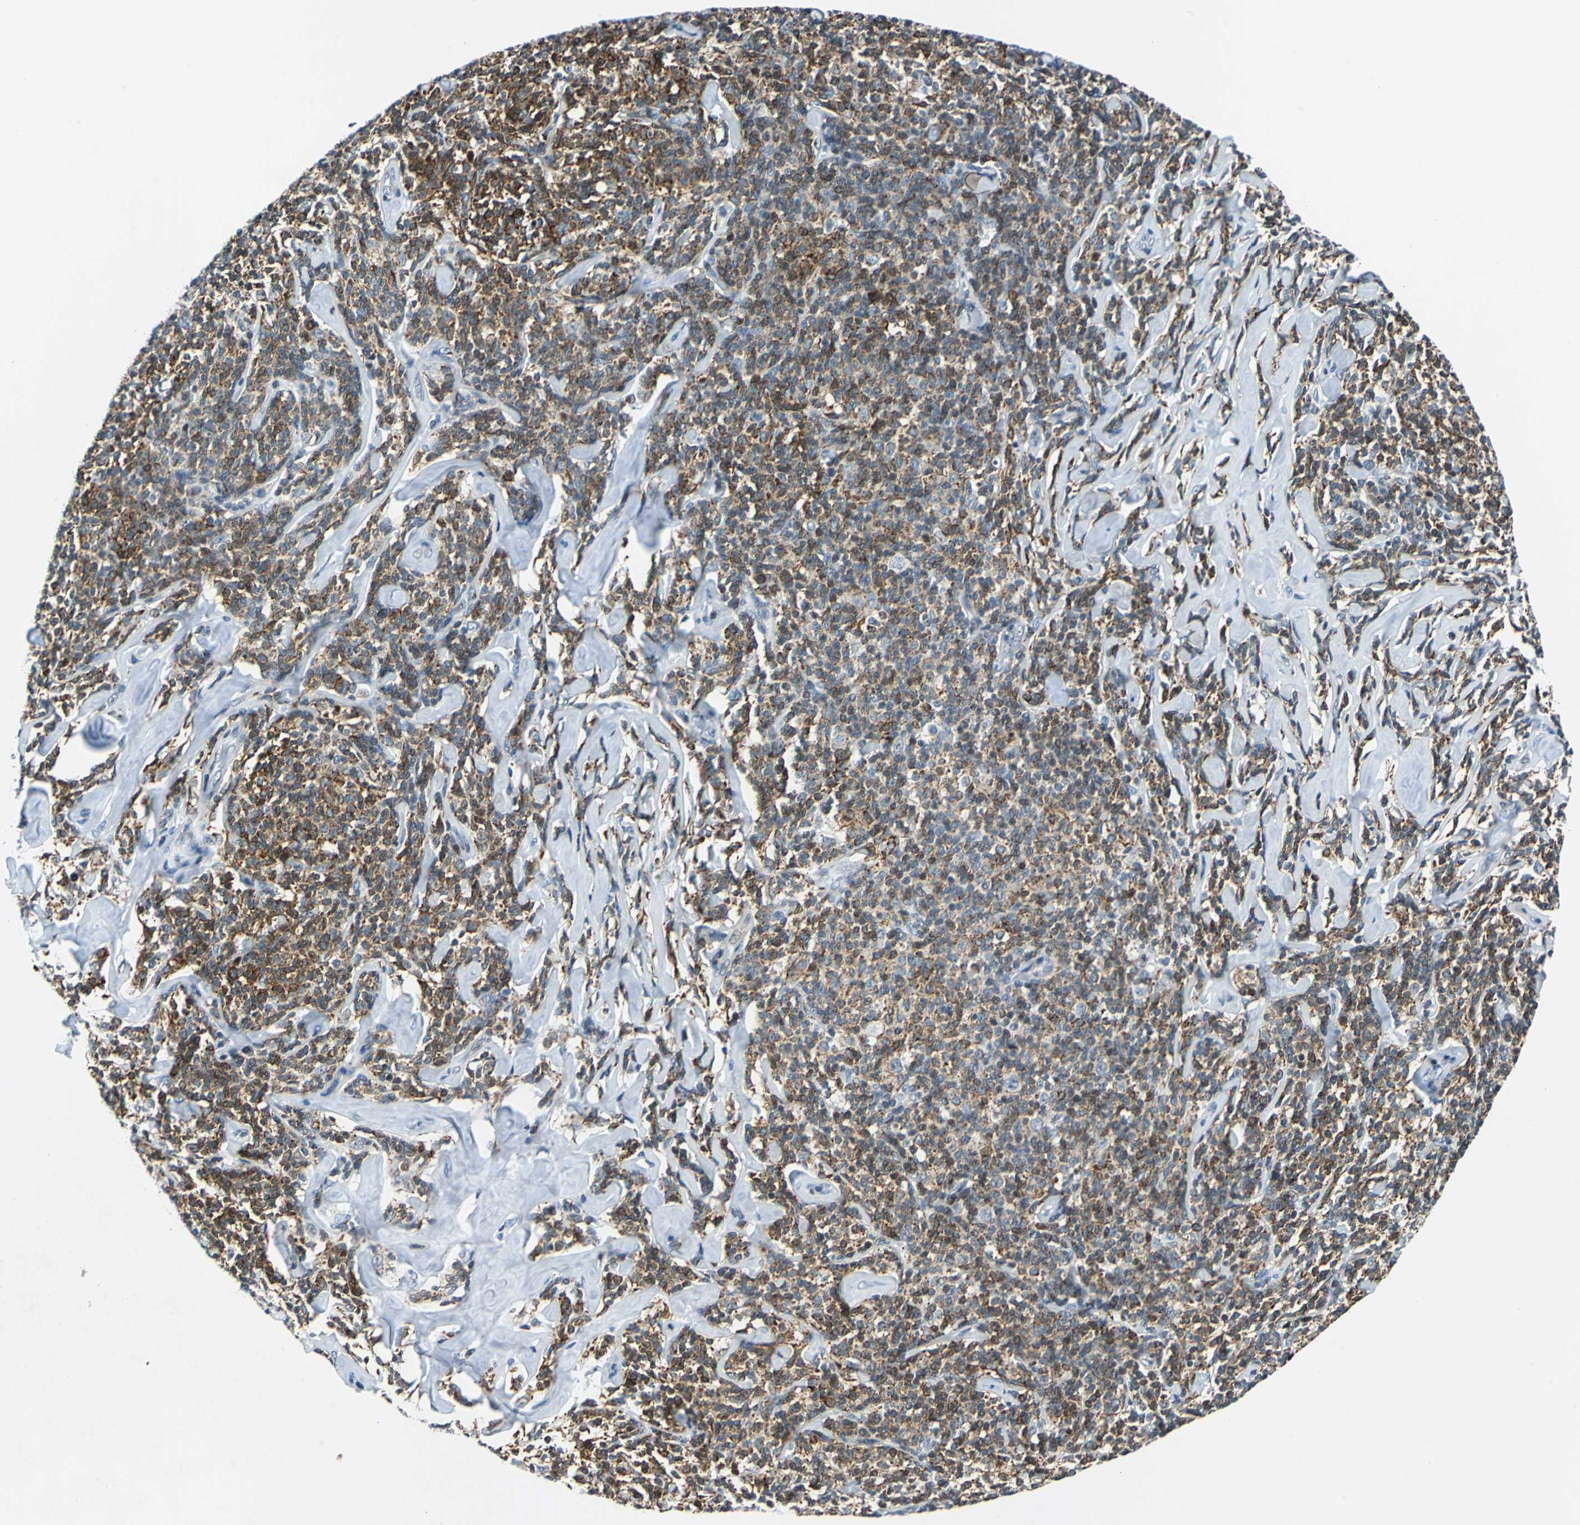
{"staining": {"intensity": "strong", "quantity": "25%-75%", "location": "cytoplasmic/membranous,nuclear"}, "tissue": "lymphoma", "cell_type": "Tumor cells", "image_type": "cancer", "snomed": [{"axis": "morphology", "description": "Malignant lymphoma, non-Hodgkin's type, Low grade"}, {"axis": "topography", "description": "Lymph node"}], "caption": "Immunohistochemical staining of human malignant lymphoma, non-Hodgkin's type (low-grade) exhibits high levels of strong cytoplasmic/membranous and nuclear protein expression in approximately 25%-75% of tumor cells.", "gene": "HCFC2", "patient": {"sex": "female", "age": 56}}